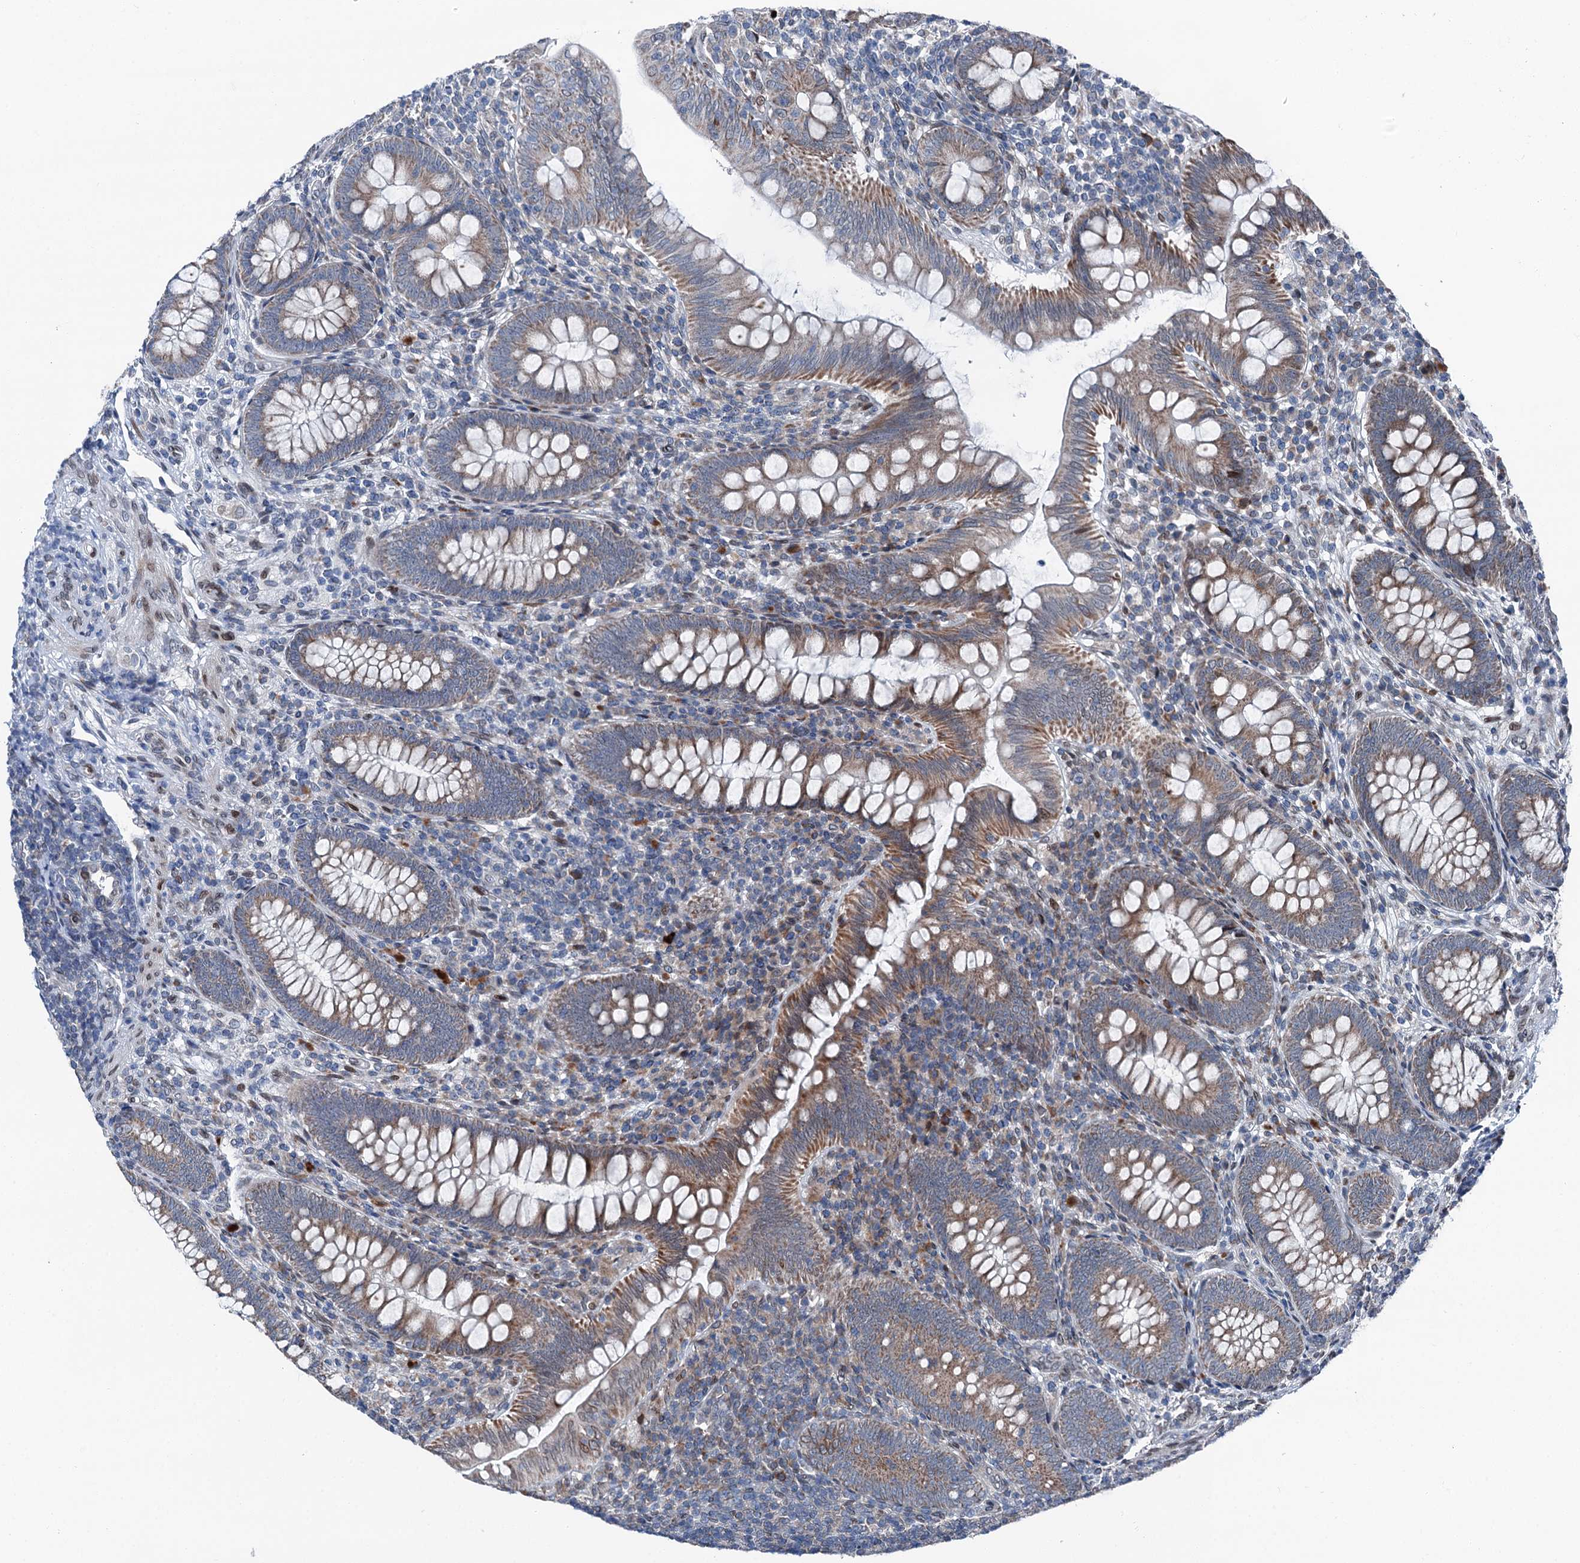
{"staining": {"intensity": "moderate", "quantity": ">75%", "location": "cytoplasmic/membranous"}, "tissue": "appendix", "cell_type": "Glandular cells", "image_type": "normal", "snomed": [{"axis": "morphology", "description": "Normal tissue, NOS"}, {"axis": "topography", "description": "Appendix"}], "caption": "Protein staining of unremarkable appendix displays moderate cytoplasmic/membranous positivity in approximately >75% of glandular cells. (Brightfield microscopy of DAB IHC at high magnification).", "gene": "MRPL14", "patient": {"sex": "male", "age": 14}}